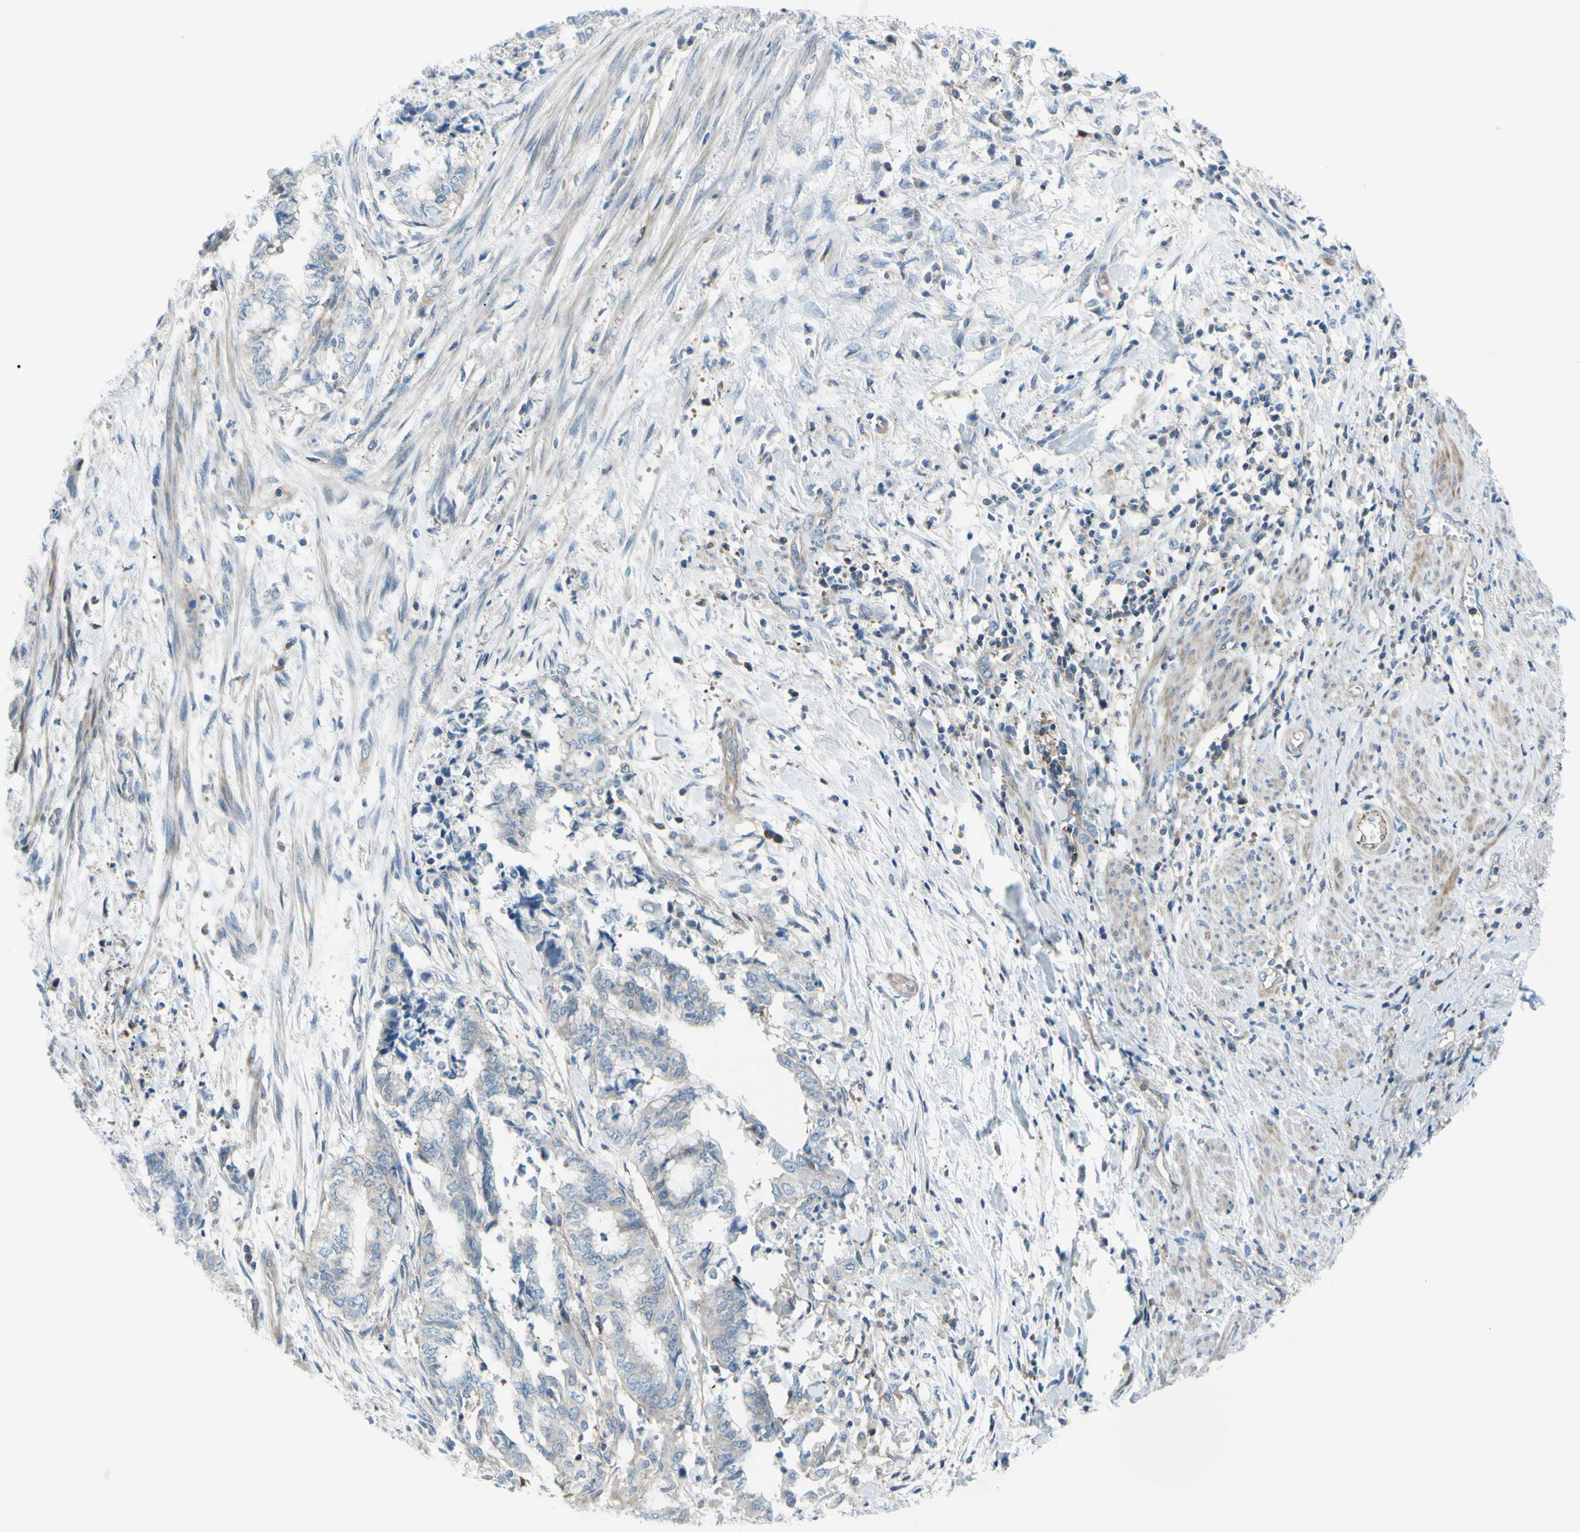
{"staining": {"intensity": "negative", "quantity": "none", "location": "none"}, "tissue": "endometrial cancer", "cell_type": "Tumor cells", "image_type": "cancer", "snomed": [{"axis": "morphology", "description": "Necrosis, NOS"}, {"axis": "morphology", "description": "Adenocarcinoma, NOS"}, {"axis": "topography", "description": "Endometrium"}], "caption": "Immunohistochemistry micrograph of adenocarcinoma (endometrial) stained for a protein (brown), which displays no staining in tumor cells. (Stains: DAB (3,3'-diaminobenzidine) immunohistochemistry (IHC) with hematoxylin counter stain, Microscopy: brightfield microscopy at high magnification).", "gene": "PAK2", "patient": {"sex": "female", "age": 79}}